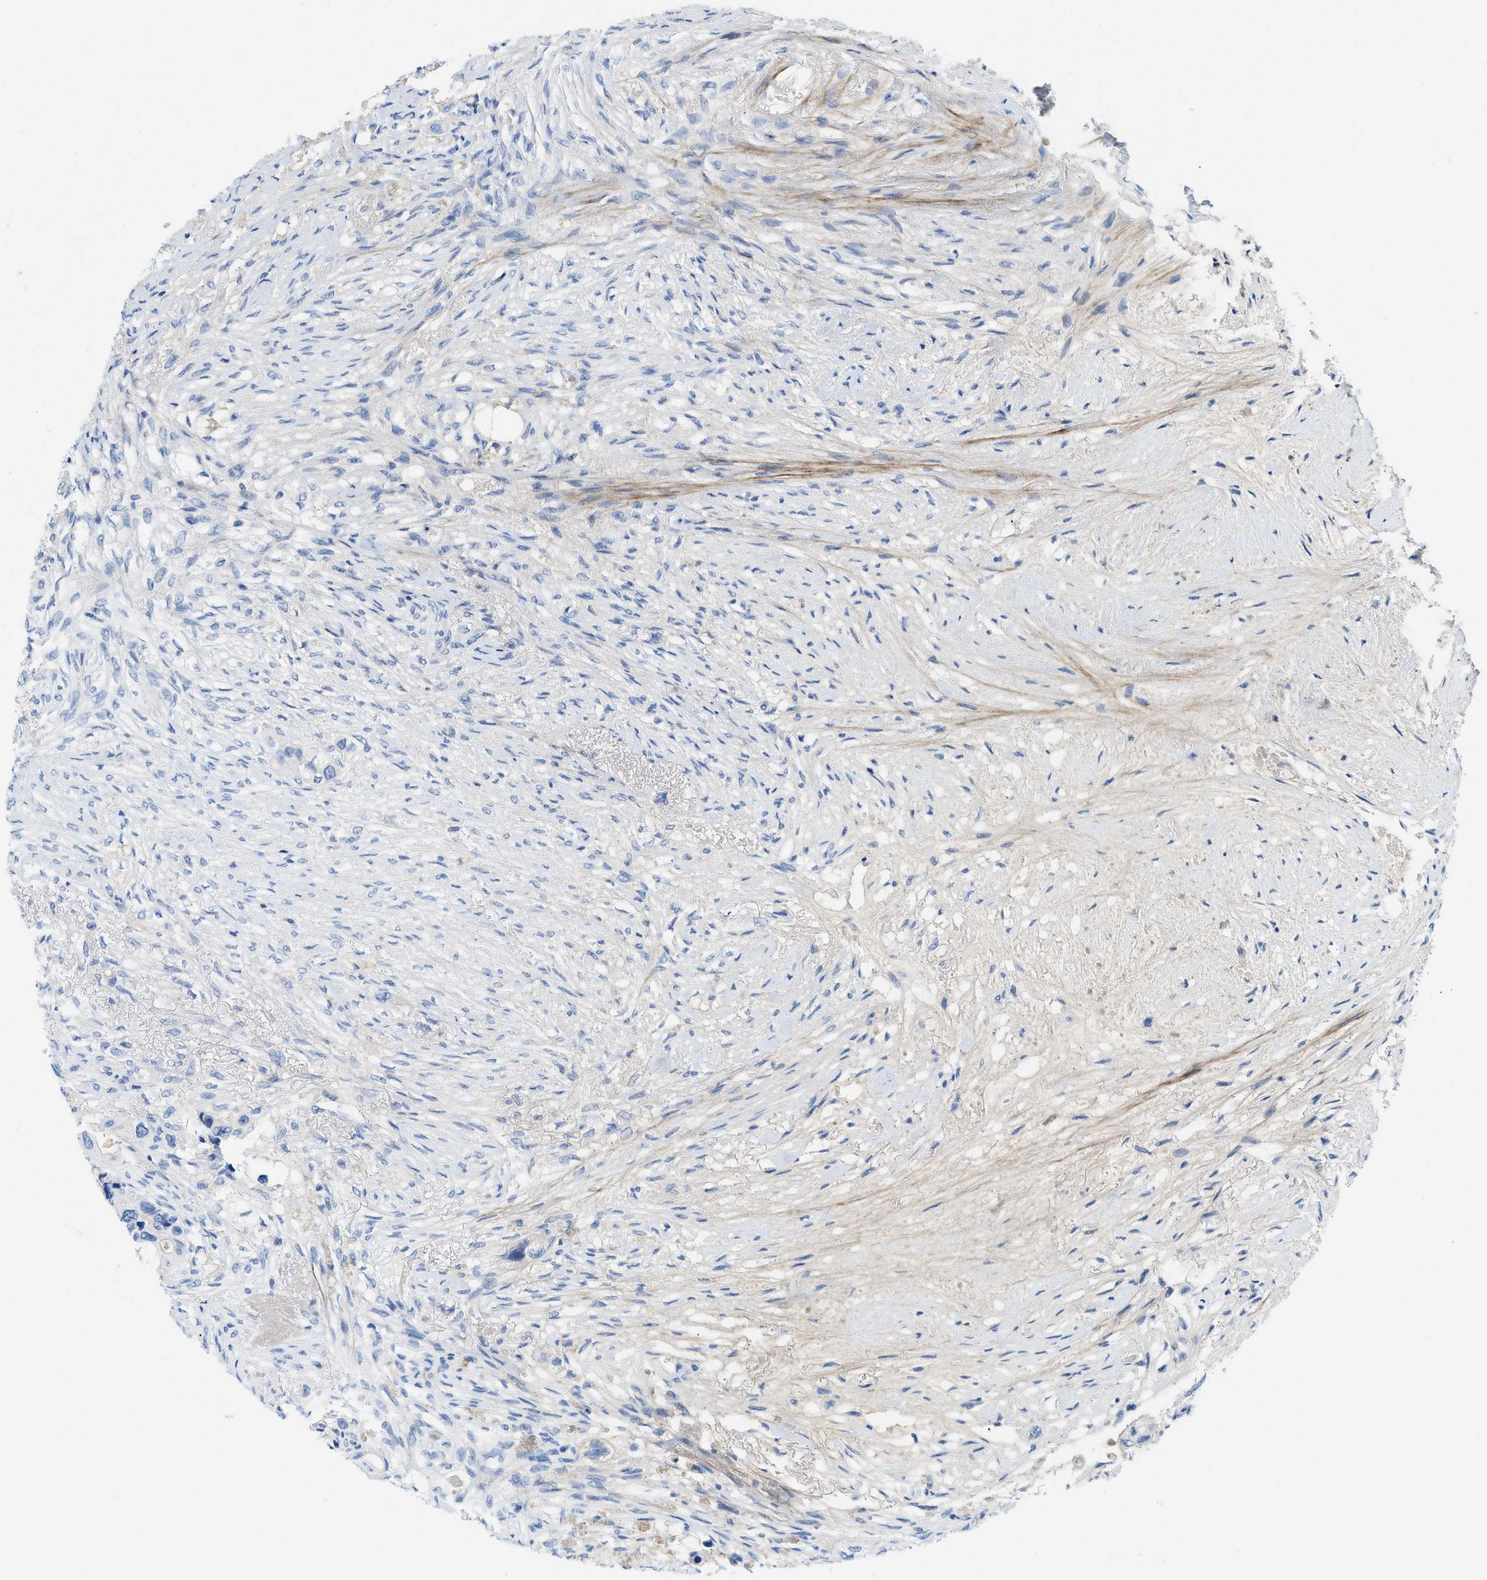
{"staining": {"intensity": "negative", "quantity": "none", "location": "none"}, "tissue": "colorectal cancer", "cell_type": "Tumor cells", "image_type": "cancer", "snomed": [{"axis": "morphology", "description": "Adenocarcinoma, NOS"}, {"axis": "topography", "description": "Colon"}], "caption": "There is no significant expression in tumor cells of colorectal cancer (adenocarcinoma).", "gene": "COL3A1", "patient": {"sex": "female", "age": 57}}